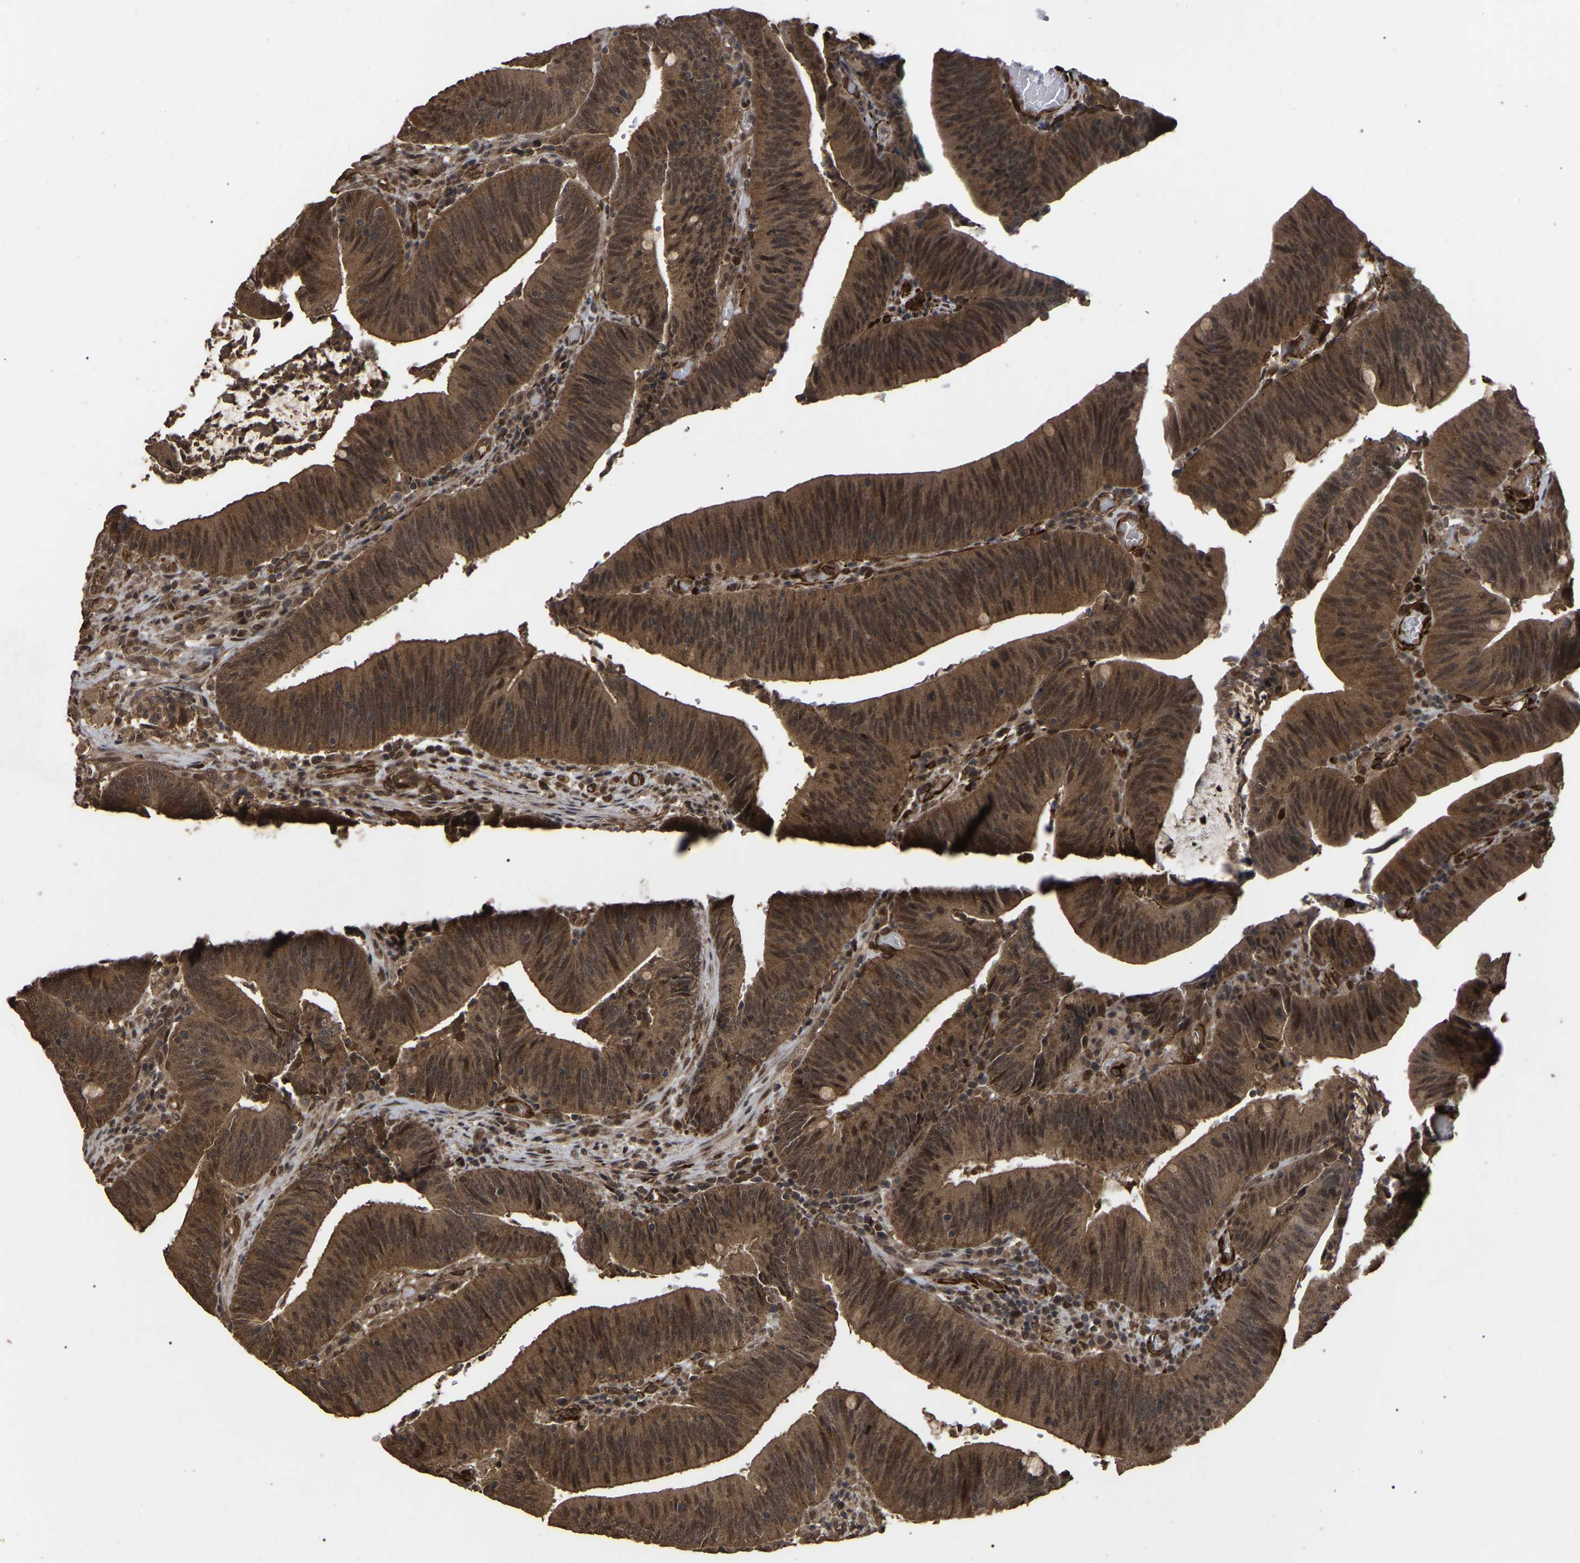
{"staining": {"intensity": "strong", "quantity": ">75%", "location": "cytoplasmic/membranous,nuclear"}, "tissue": "colorectal cancer", "cell_type": "Tumor cells", "image_type": "cancer", "snomed": [{"axis": "morphology", "description": "Normal tissue, NOS"}, {"axis": "morphology", "description": "Adenocarcinoma, NOS"}, {"axis": "topography", "description": "Rectum"}], "caption": "The micrograph reveals a brown stain indicating the presence of a protein in the cytoplasmic/membranous and nuclear of tumor cells in colorectal adenocarcinoma. (Stains: DAB in brown, nuclei in blue, Microscopy: brightfield microscopy at high magnification).", "gene": "FAM161B", "patient": {"sex": "female", "age": 66}}